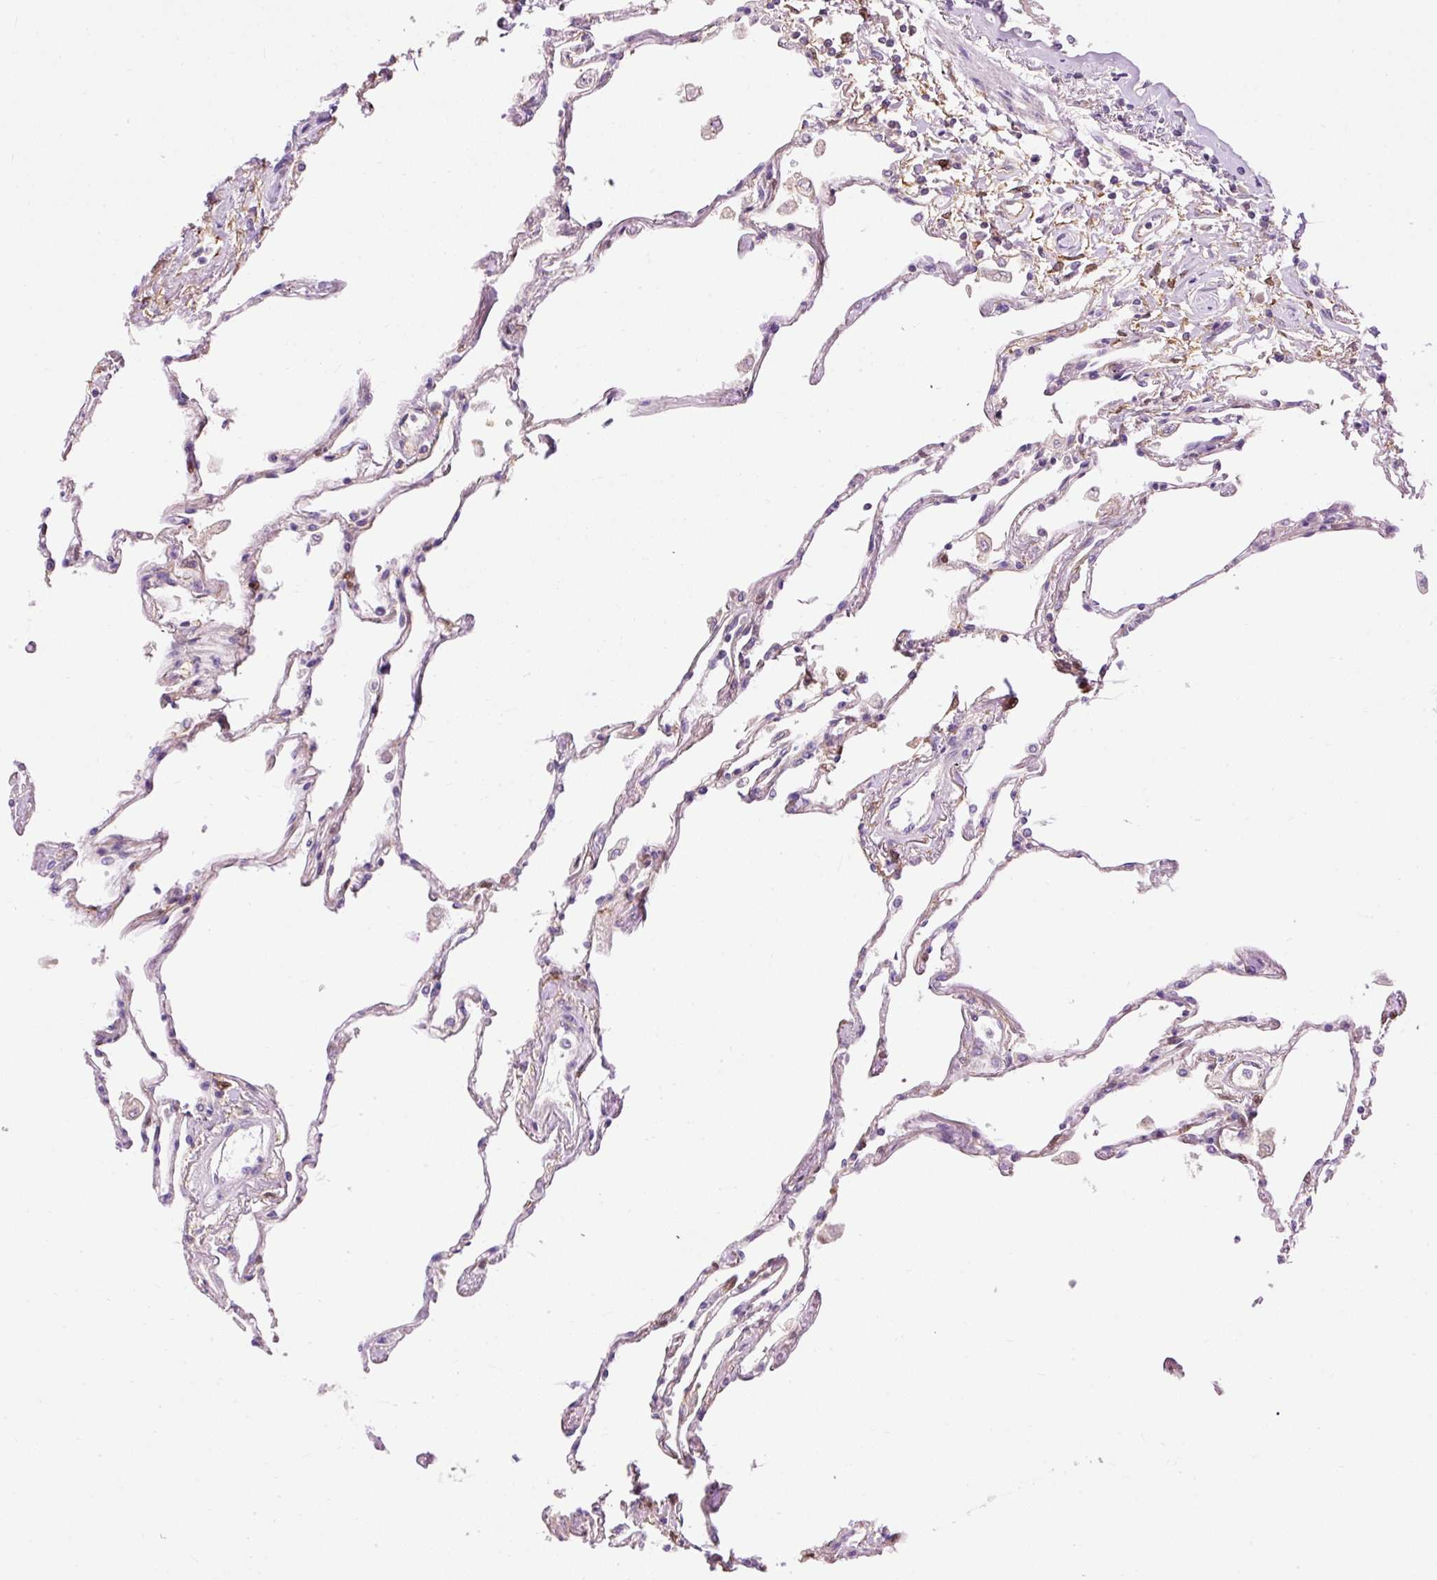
{"staining": {"intensity": "weak", "quantity": "<25%", "location": "cytoplasmic/membranous"}, "tissue": "lung", "cell_type": "Alveolar cells", "image_type": "normal", "snomed": [{"axis": "morphology", "description": "Normal tissue, NOS"}, {"axis": "topography", "description": "Lung"}], "caption": "IHC histopathology image of unremarkable lung: human lung stained with DAB (3,3'-diaminobenzidine) demonstrates no significant protein positivity in alveolar cells.", "gene": "CD83", "patient": {"sex": "female", "age": 67}}